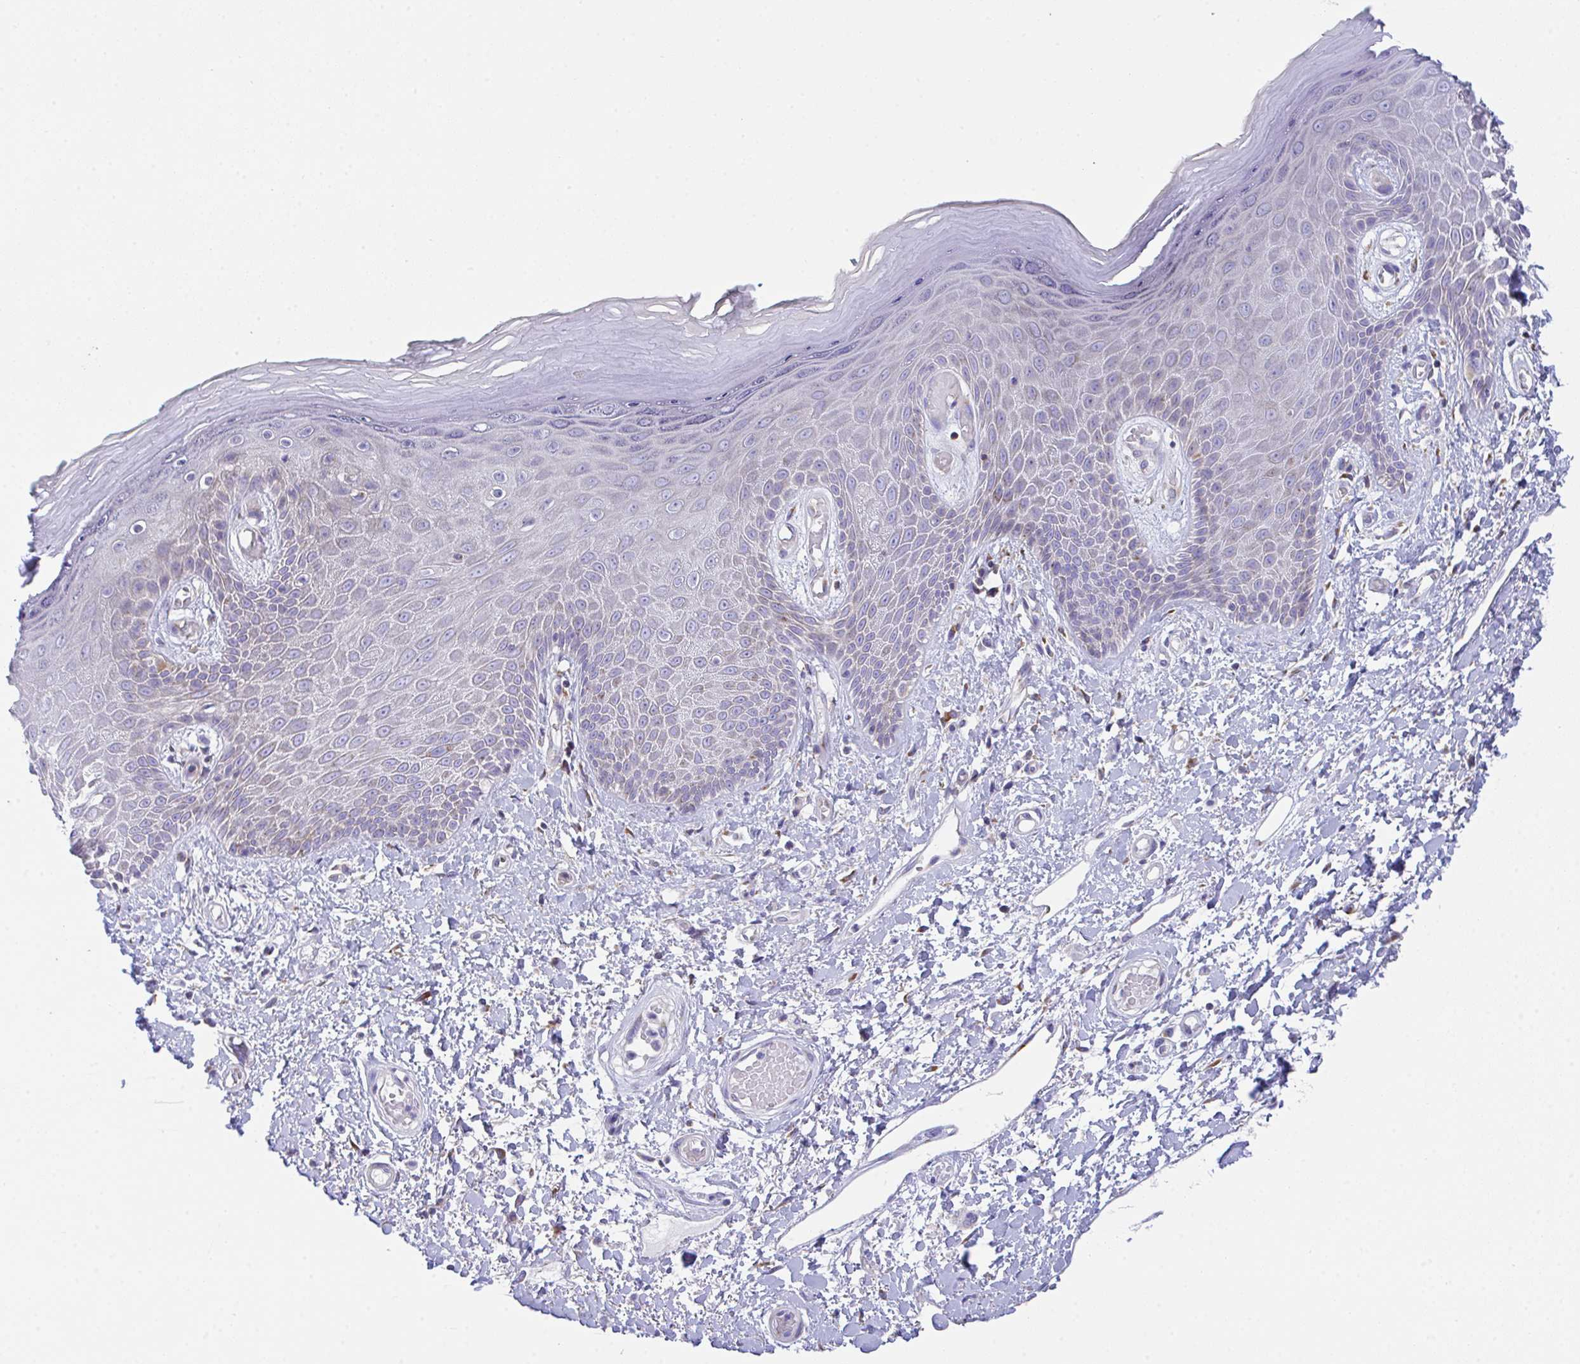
{"staining": {"intensity": "negative", "quantity": "none", "location": "none"}, "tissue": "skin", "cell_type": "Epidermal cells", "image_type": "normal", "snomed": [{"axis": "morphology", "description": "Normal tissue, NOS"}, {"axis": "topography", "description": "Anal"}, {"axis": "topography", "description": "Peripheral nerve tissue"}], "caption": "This is a image of IHC staining of normal skin, which shows no positivity in epidermal cells.", "gene": "MIA3", "patient": {"sex": "male", "age": 78}}